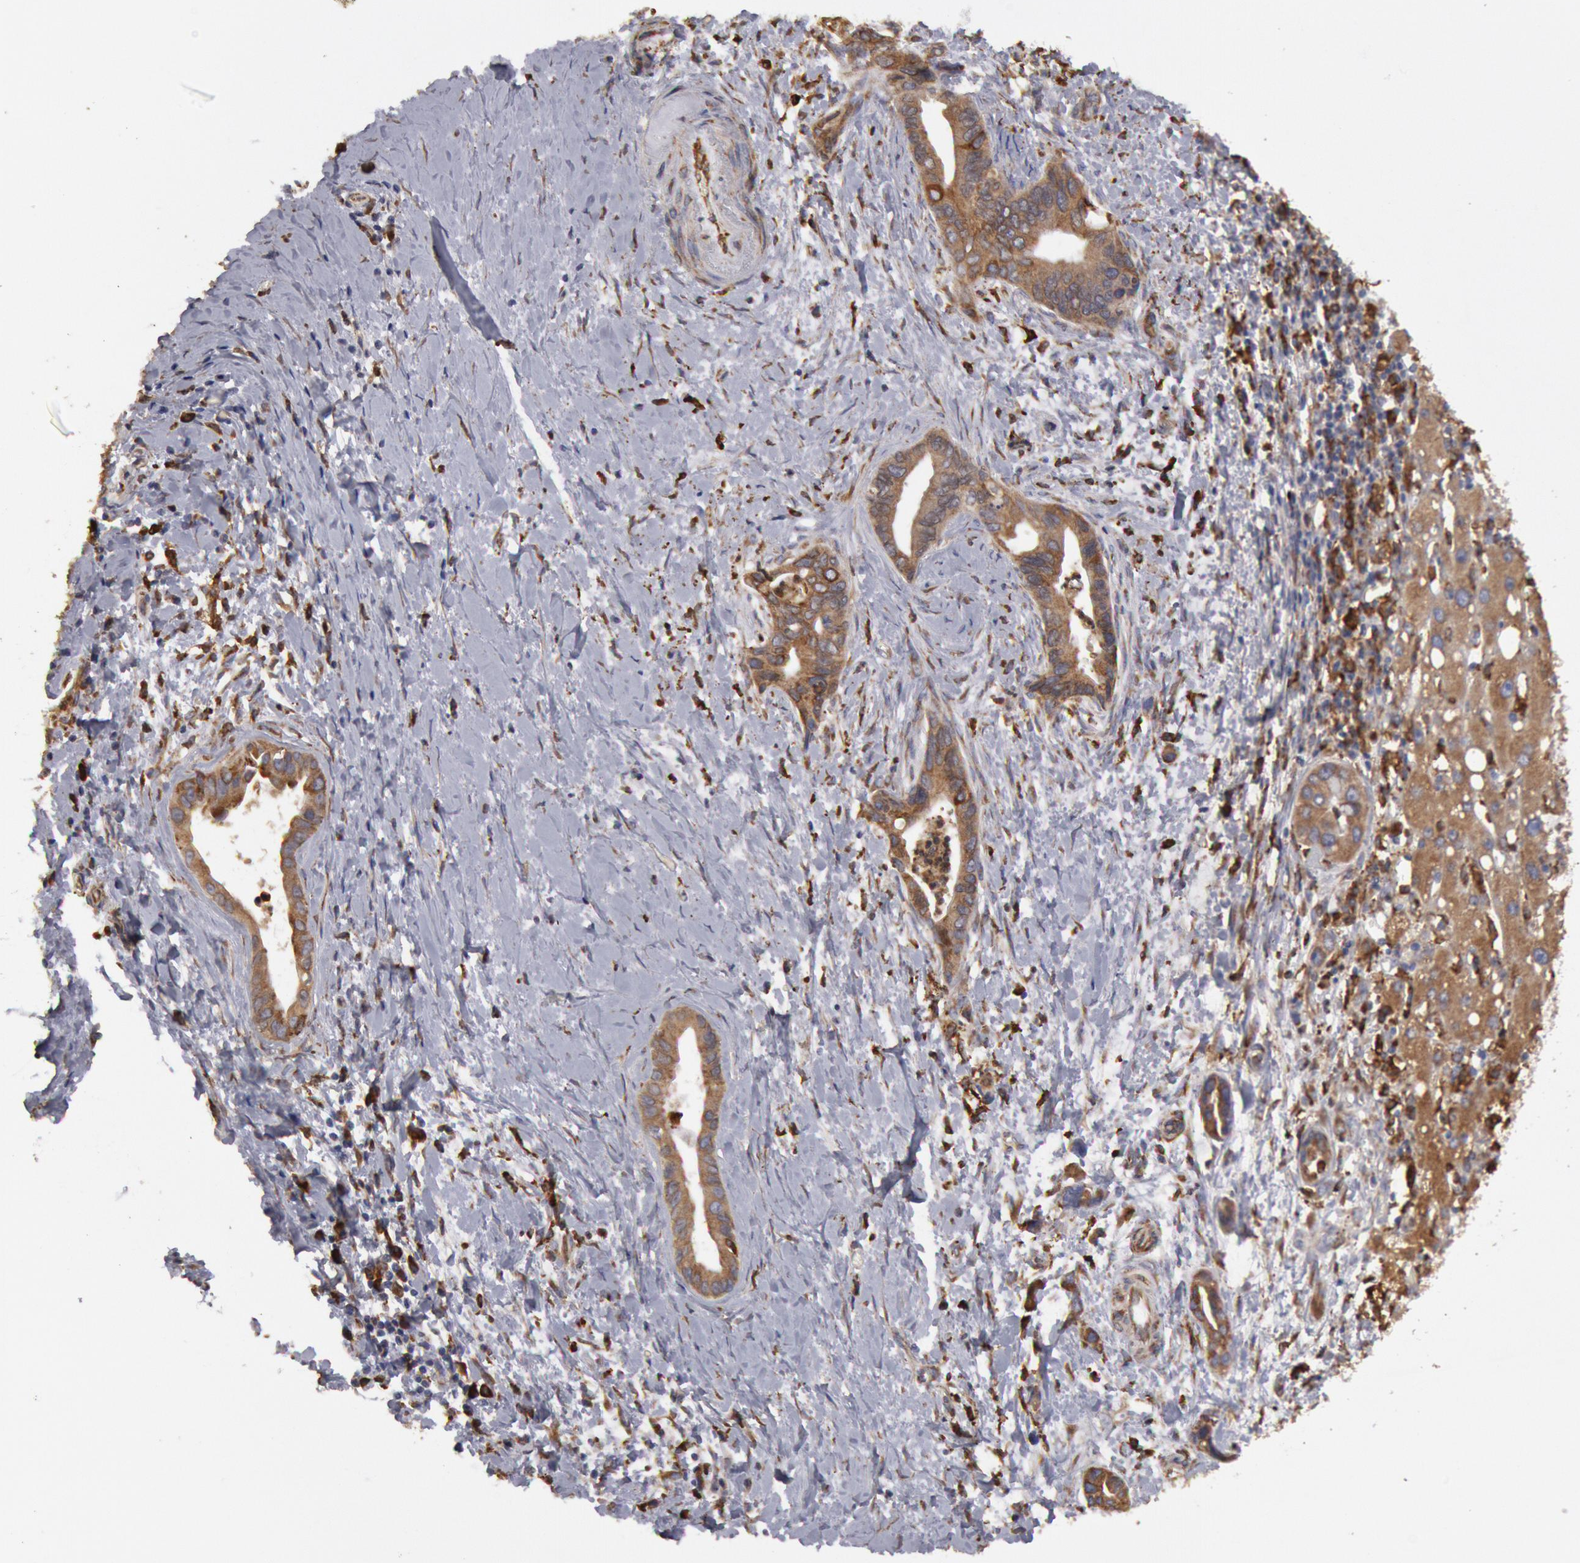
{"staining": {"intensity": "strong", "quantity": ">75%", "location": "cytoplasmic/membranous"}, "tissue": "liver cancer", "cell_type": "Tumor cells", "image_type": "cancer", "snomed": [{"axis": "morphology", "description": "Cholangiocarcinoma"}, {"axis": "topography", "description": "Liver"}], "caption": "Liver cholangiocarcinoma tissue exhibits strong cytoplasmic/membranous expression in about >75% of tumor cells", "gene": "ERP44", "patient": {"sex": "female", "age": 65}}